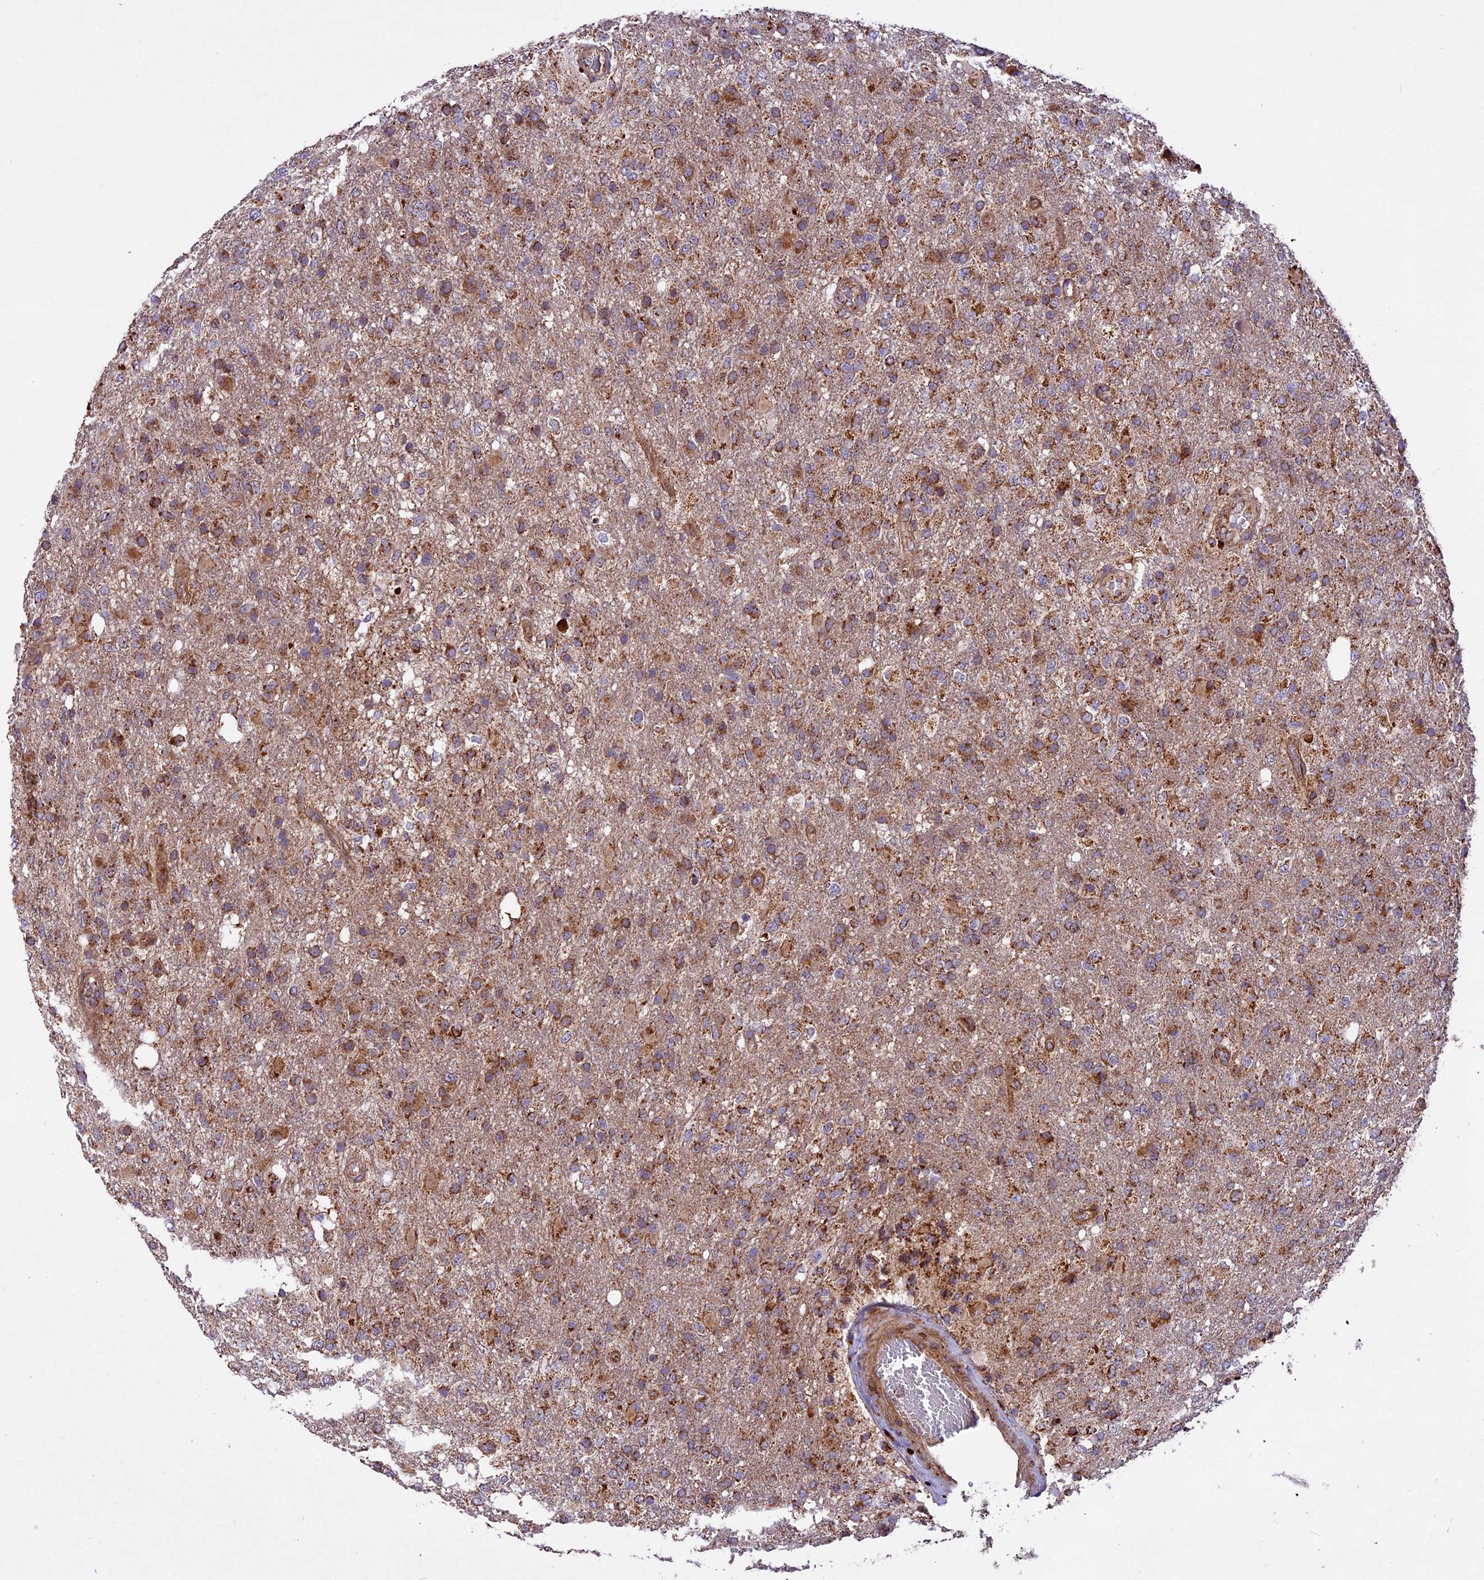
{"staining": {"intensity": "moderate", "quantity": ">75%", "location": "cytoplasmic/membranous"}, "tissue": "glioma", "cell_type": "Tumor cells", "image_type": "cancer", "snomed": [{"axis": "morphology", "description": "Glioma, malignant, High grade"}, {"axis": "topography", "description": "Brain"}], "caption": "Tumor cells display medium levels of moderate cytoplasmic/membranous expression in approximately >75% of cells in malignant glioma (high-grade).", "gene": "NDUFA8", "patient": {"sex": "female", "age": 74}}